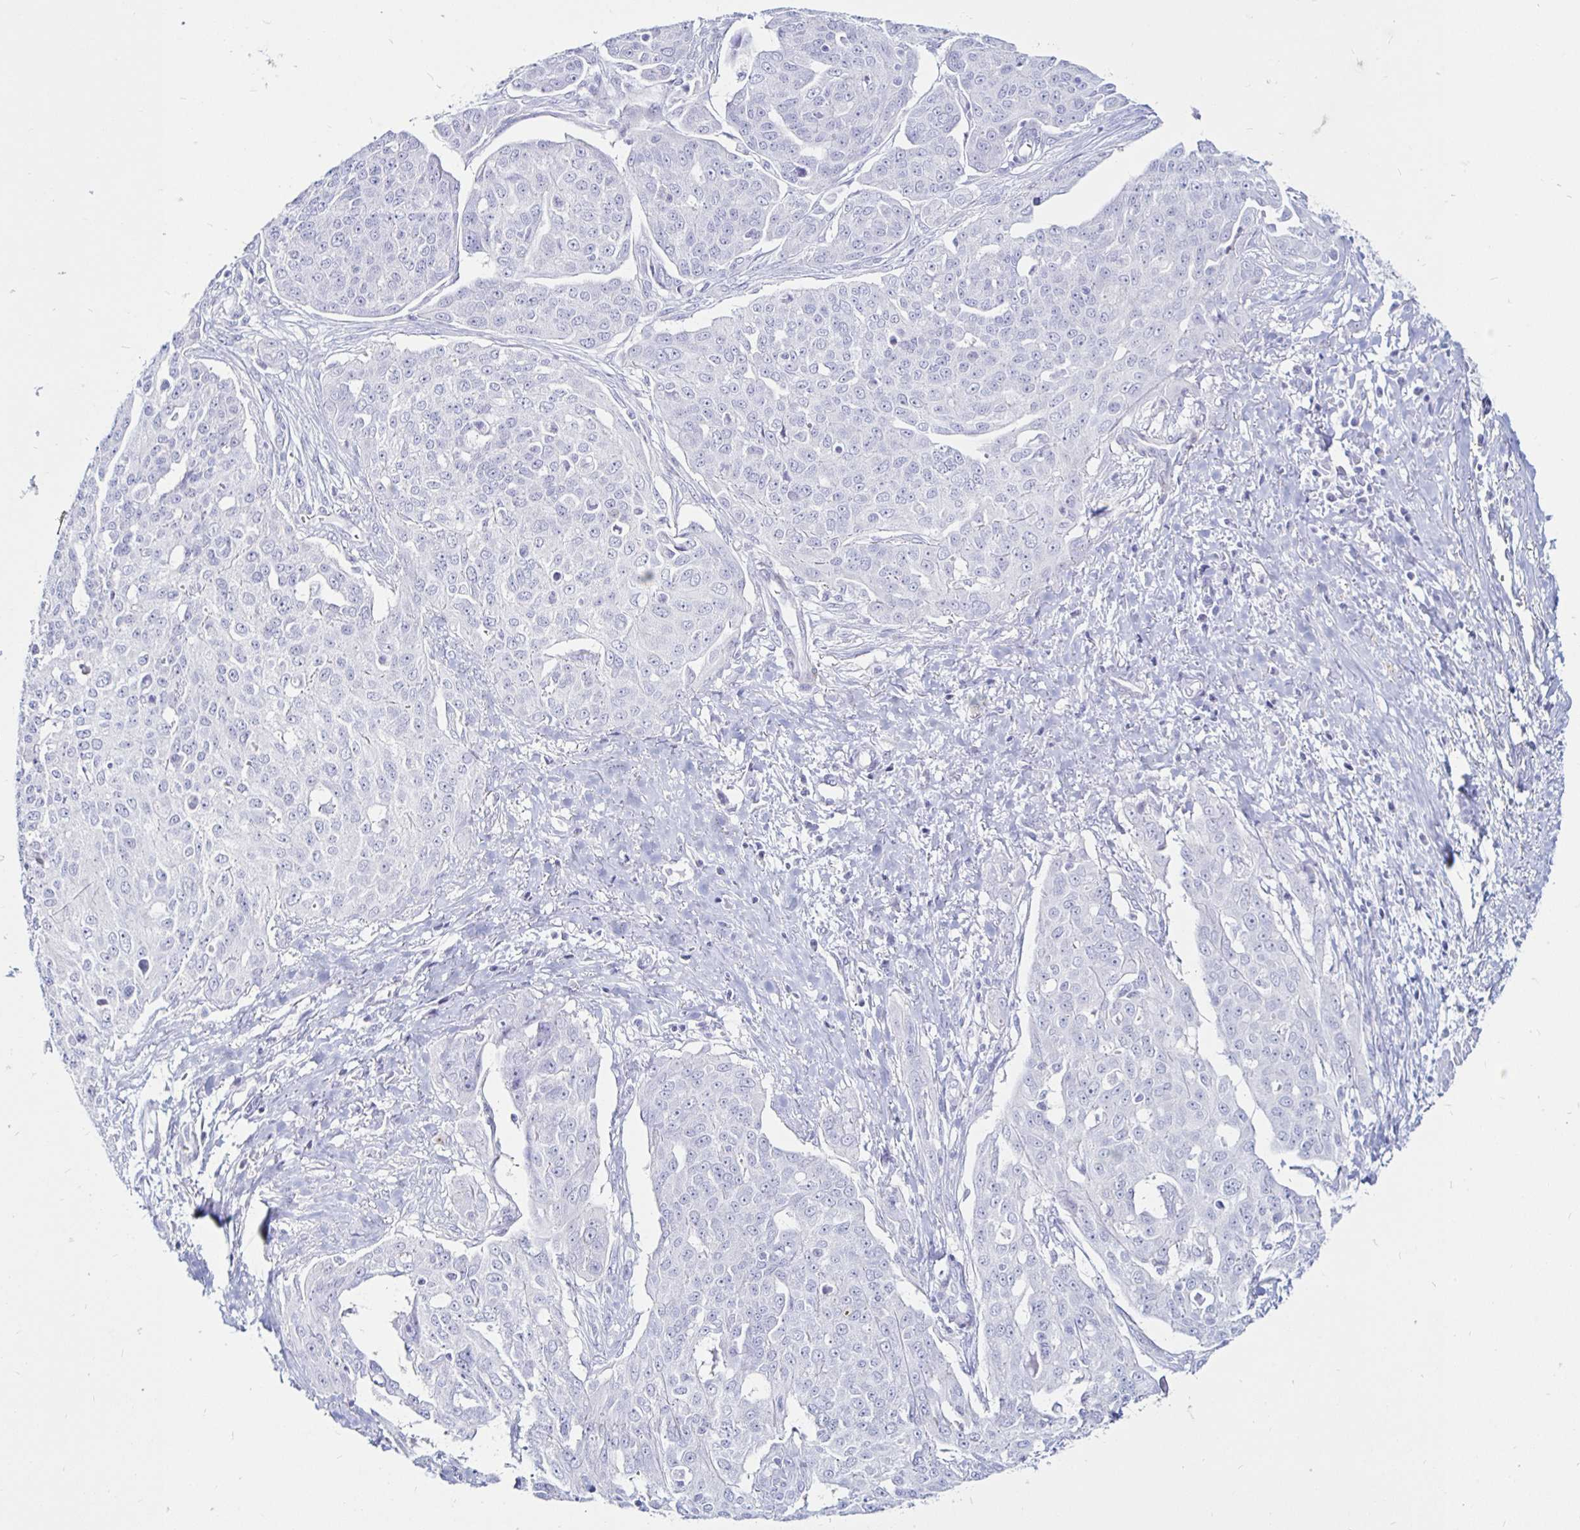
{"staining": {"intensity": "negative", "quantity": "none", "location": "none"}, "tissue": "ovarian cancer", "cell_type": "Tumor cells", "image_type": "cancer", "snomed": [{"axis": "morphology", "description": "Carcinoma, endometroid"}, {"axis": "topography", "description": "Ovary"}], "caption": "DAB (3,3'-diaminobenzidine) immunohistochemical staining of human ovarian endometroid carcinoma exhibits no significant positivity in tumor cells.", "gene": "TIMP1", "patient": {"sex": "female", "age": 70}}